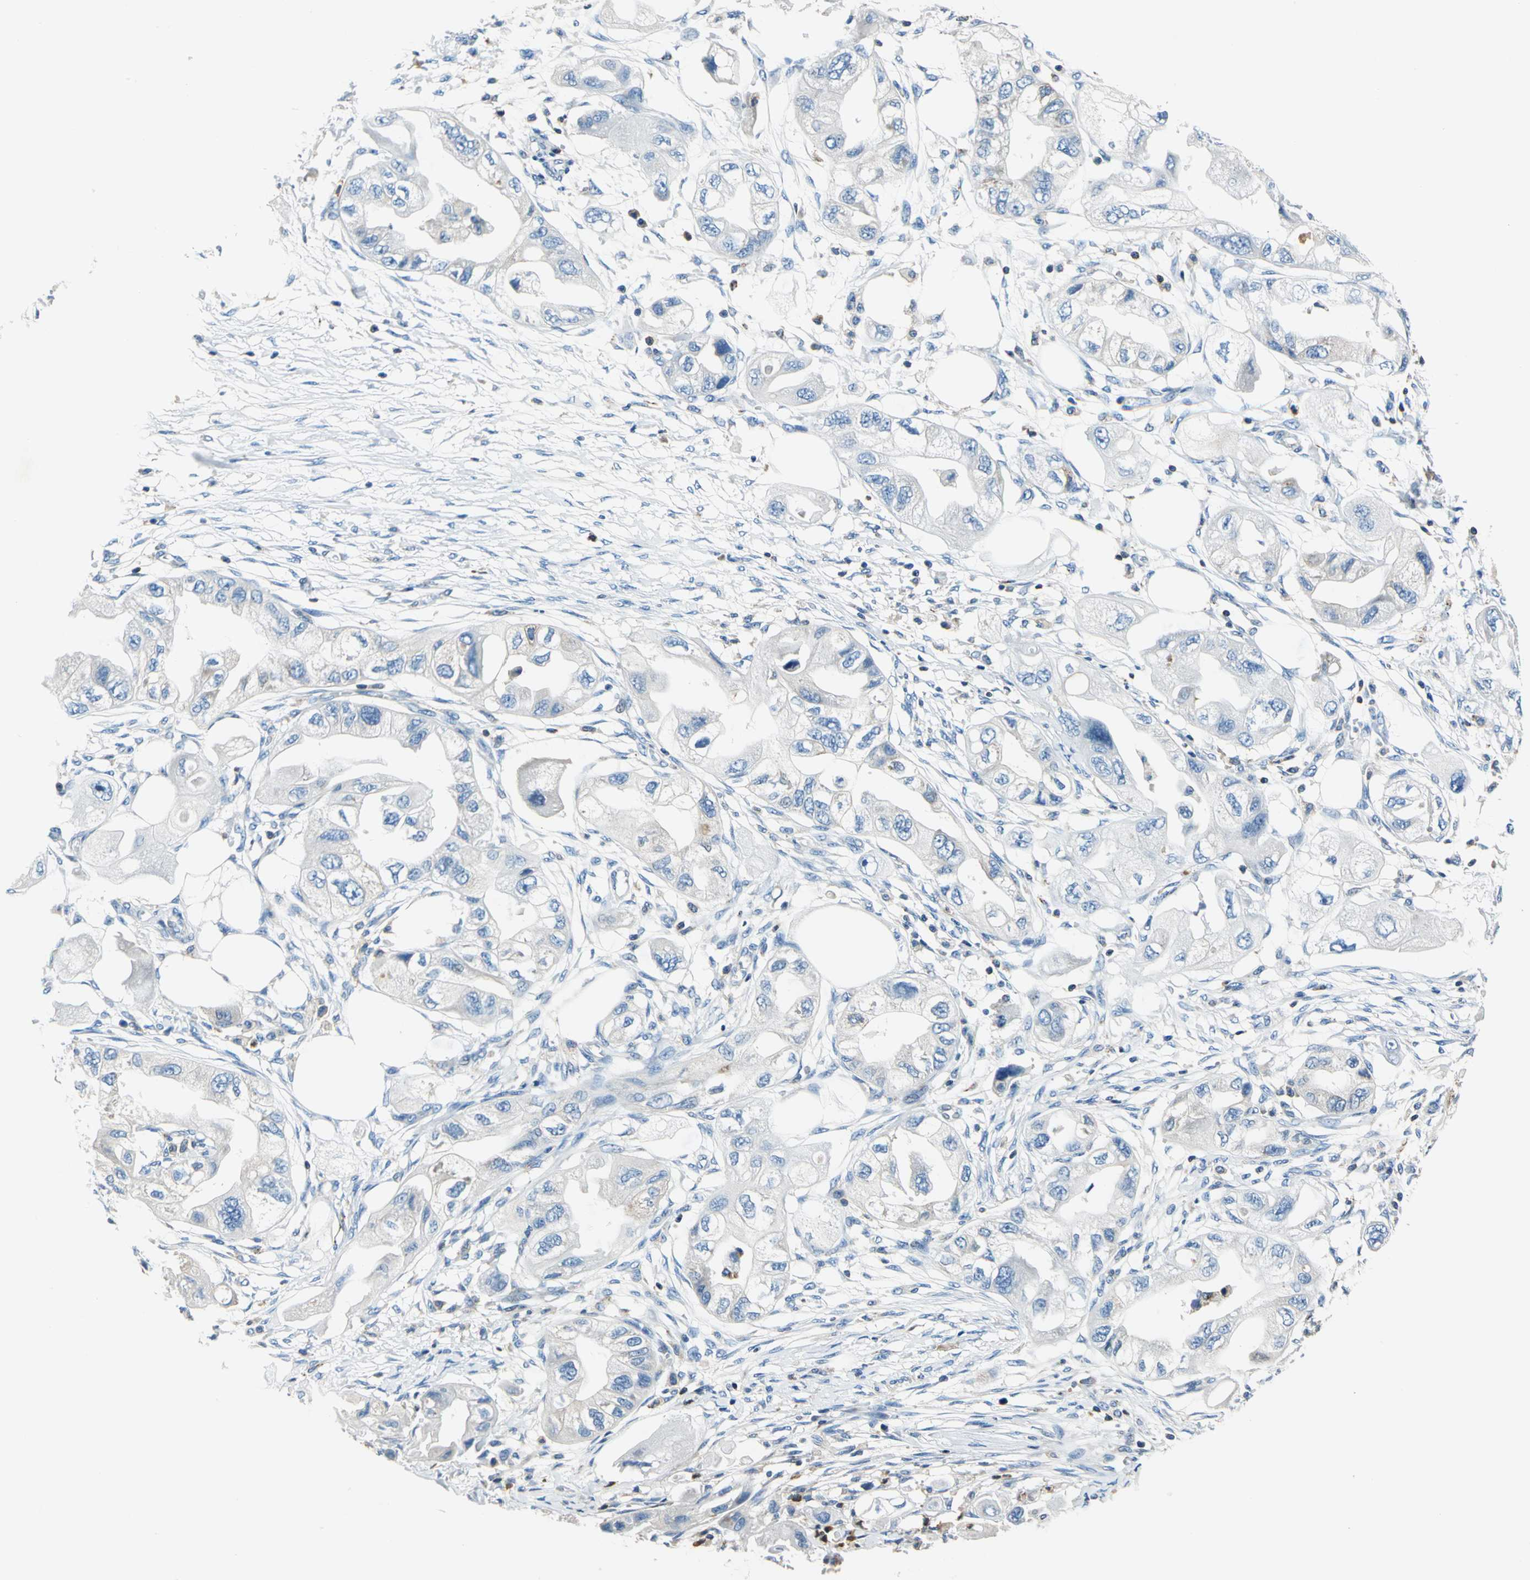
{"staining": {"intensity": "weak", "quantity": "<25%", "location": "cytoplasmic/membranous"}, "tissue": "endometrial cancer", "cell_type": "Tumor cells", "image_type": "cancer", "snomed": [{"axis": "morphology", "description": "Adenocarcinoma, NOS"}, {"axis": "topography", "description": "Endometrium"}], "caption": "Tumor cells are negative for protein expression in human endometrial cancer.", "gene": "SEPTIN6", "patient": {"sex": "female", "age": 67}}